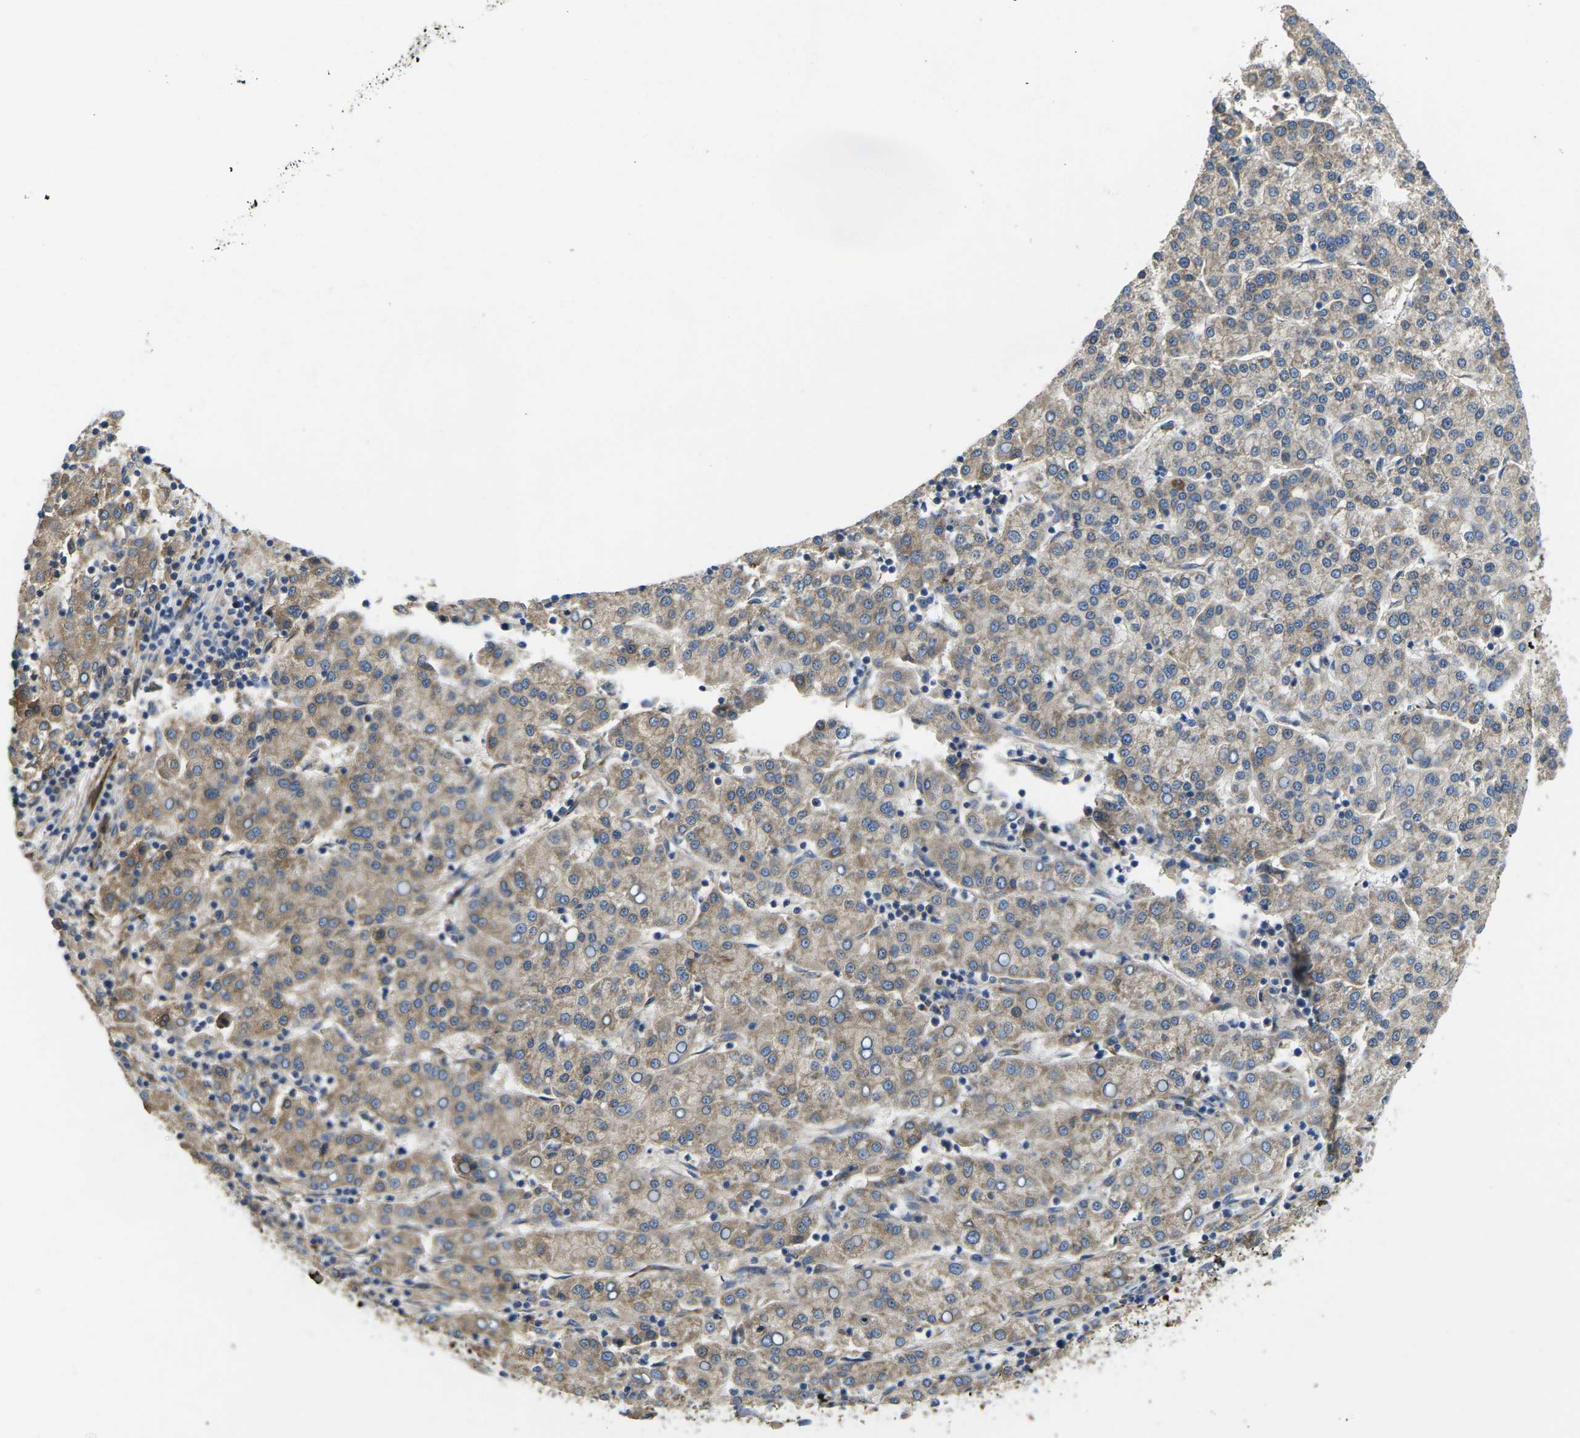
{"staining": {"intensity": "moderate", "quantity": ">75%", "location": "cytoplasmic/membranous"}, "tissue": "liver cancer", "cell_type": "Tumor cells", "image_type": "cancer", "snomed": [{"axis": "morphology", "description": "Carcinoma, Hepatocellular, NOS"}, {"axis": "topography", "description": "Liver"}], "caption": "Hepatocellular carcinoma (liver) tissue shows moderate cytoplasmic/membranous positivity in approximately >75% of tumor cells, visualized by immunohistochemistry.", "gene": "PDZD8", "patient": {"sex": "female", "age": 58}}